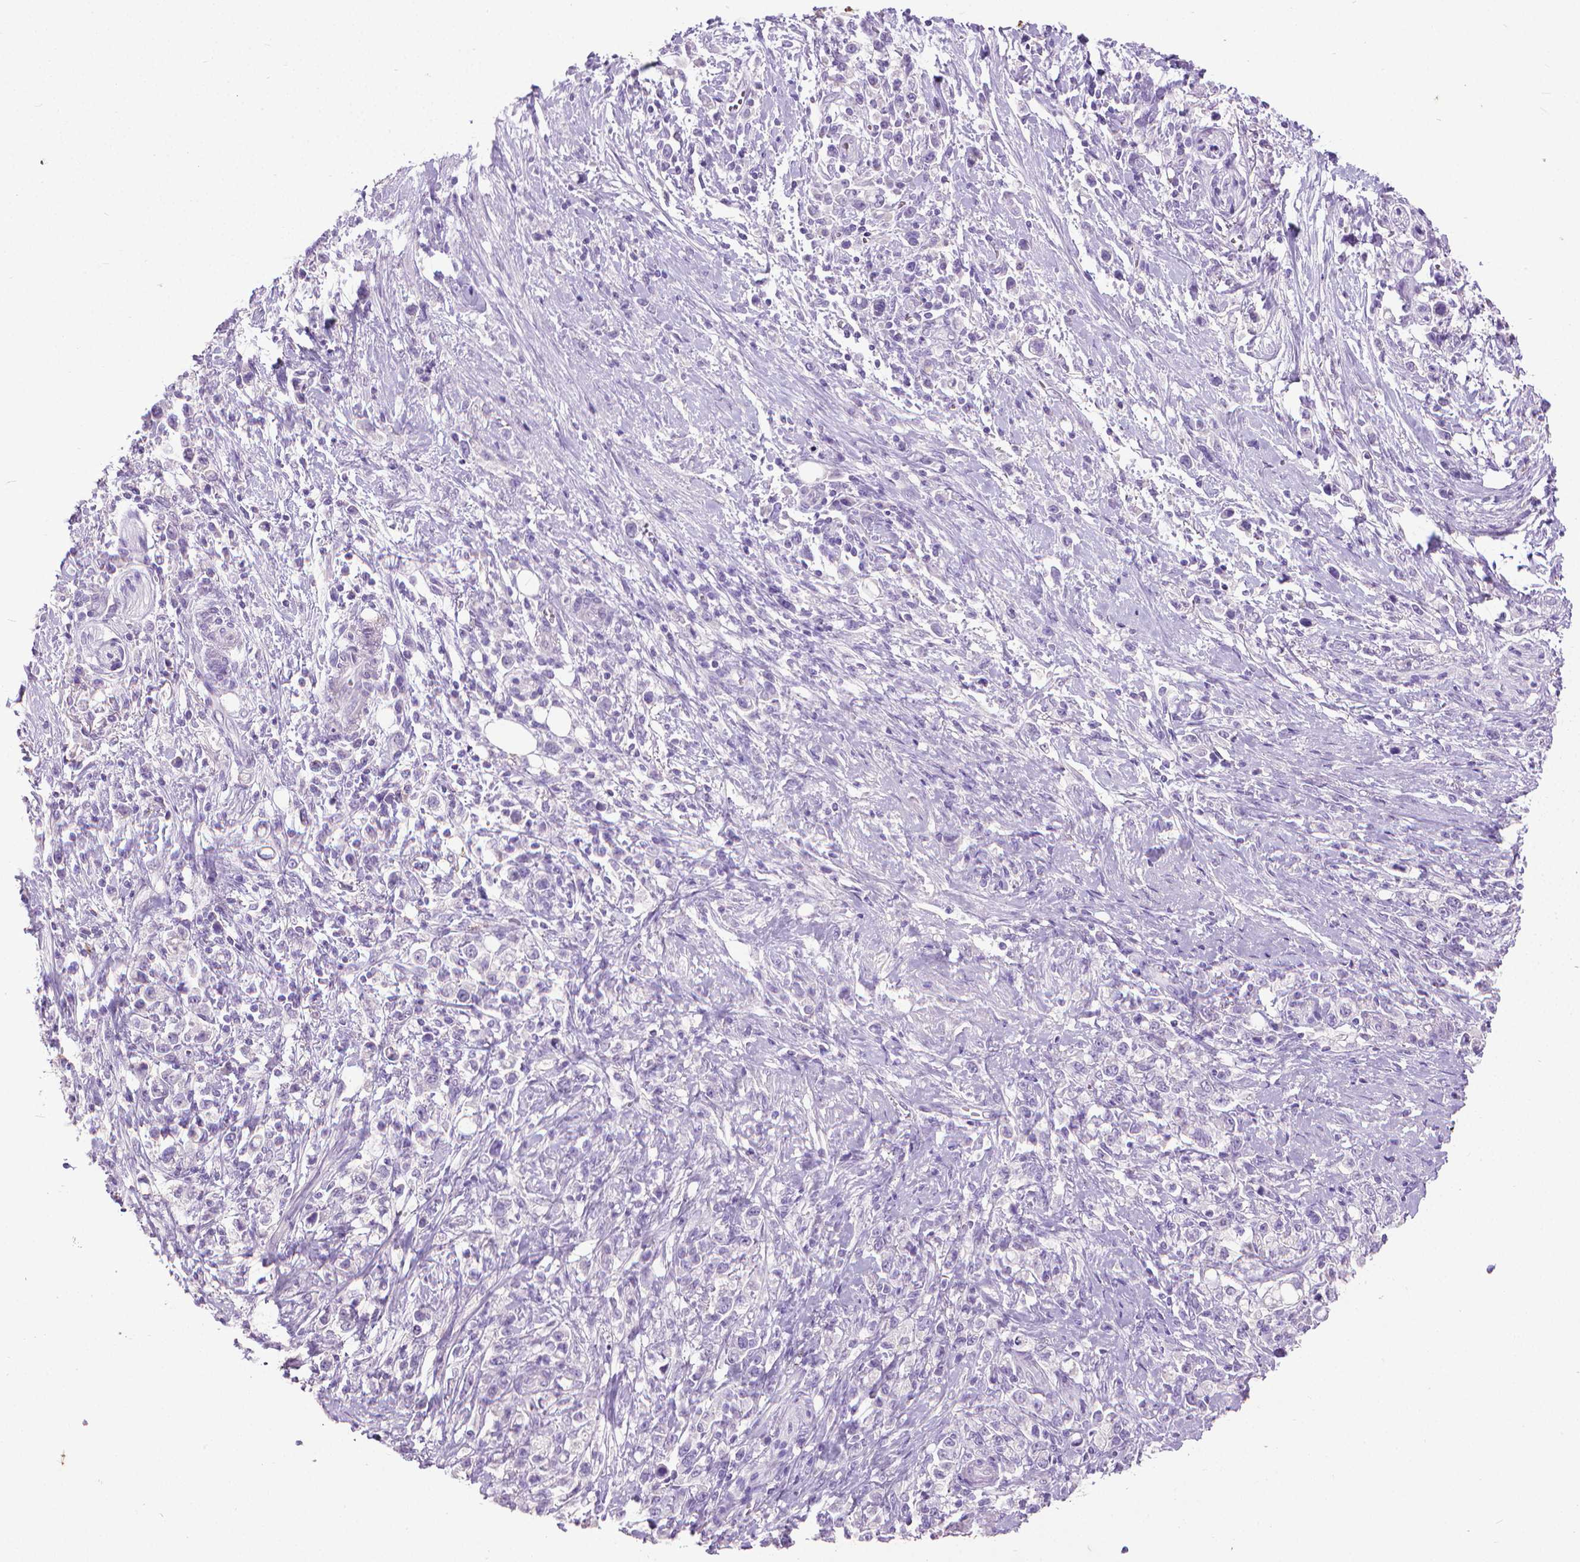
{"staining": {"intensity": "negative", "quantity": "none", "location": "none"}, "tissue": "stomach cancer", "cell_type": "Tumor cells", "image_type": "cancer", "snomed": [{"axis": "morphology", "description": "Adenocarcinoma, NOS"}, {"axis": "topography", "description": "Stomach"}], "caption": "Histopathology image shows no protein staining in tumor cells of stomach adenocarcinoma tissue. (Brightfield microscopy of DAB immunohistochemistry at high magnification).", "gene": "KRT5", "patient": {"sex": "male", "age": 63}}